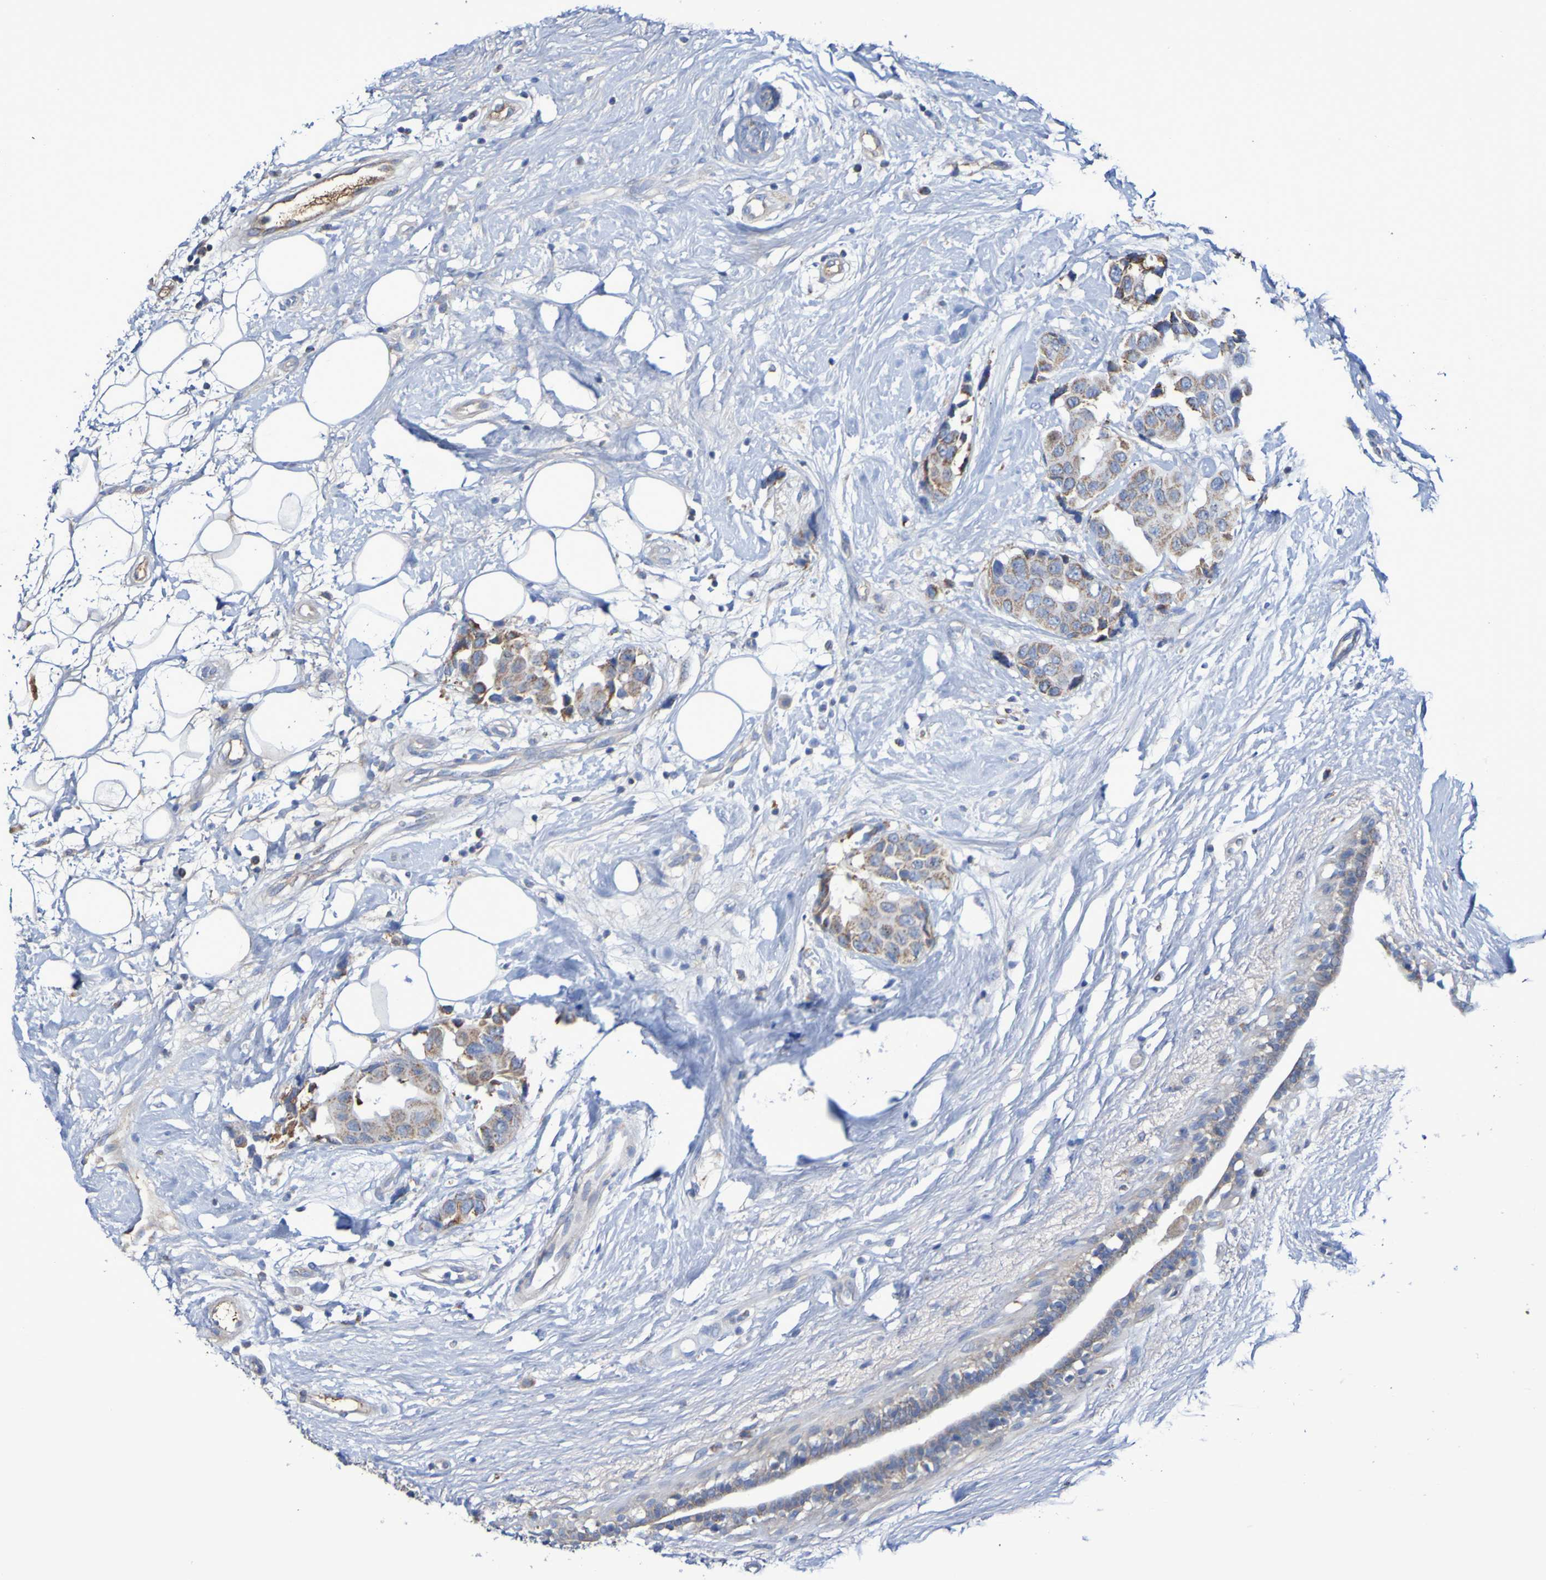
{"staining": {"intensity": "weak", "quantity": ">75%", "location": "cytoplasmic/membranous"}, "tissue": "breast cancer", "cell_type": "Tumor cells", "image_type": "cancer", "snomed": [{"axis": "morphology", "description": "Normal tissue, NOS"}, {"axis": "morphology", "description": "Duct carcinoma"}, {"axis": "topography", "description": "Breast"}], "caption": "Breast intraductal carcinoma was stained to show a protein in brown. There is low levels of weak cytoplasmic/membranous expression in approximately >75% of tumor cells.", "gene": "CNTN2", "patient": {"sex": "female", "age": 39}}